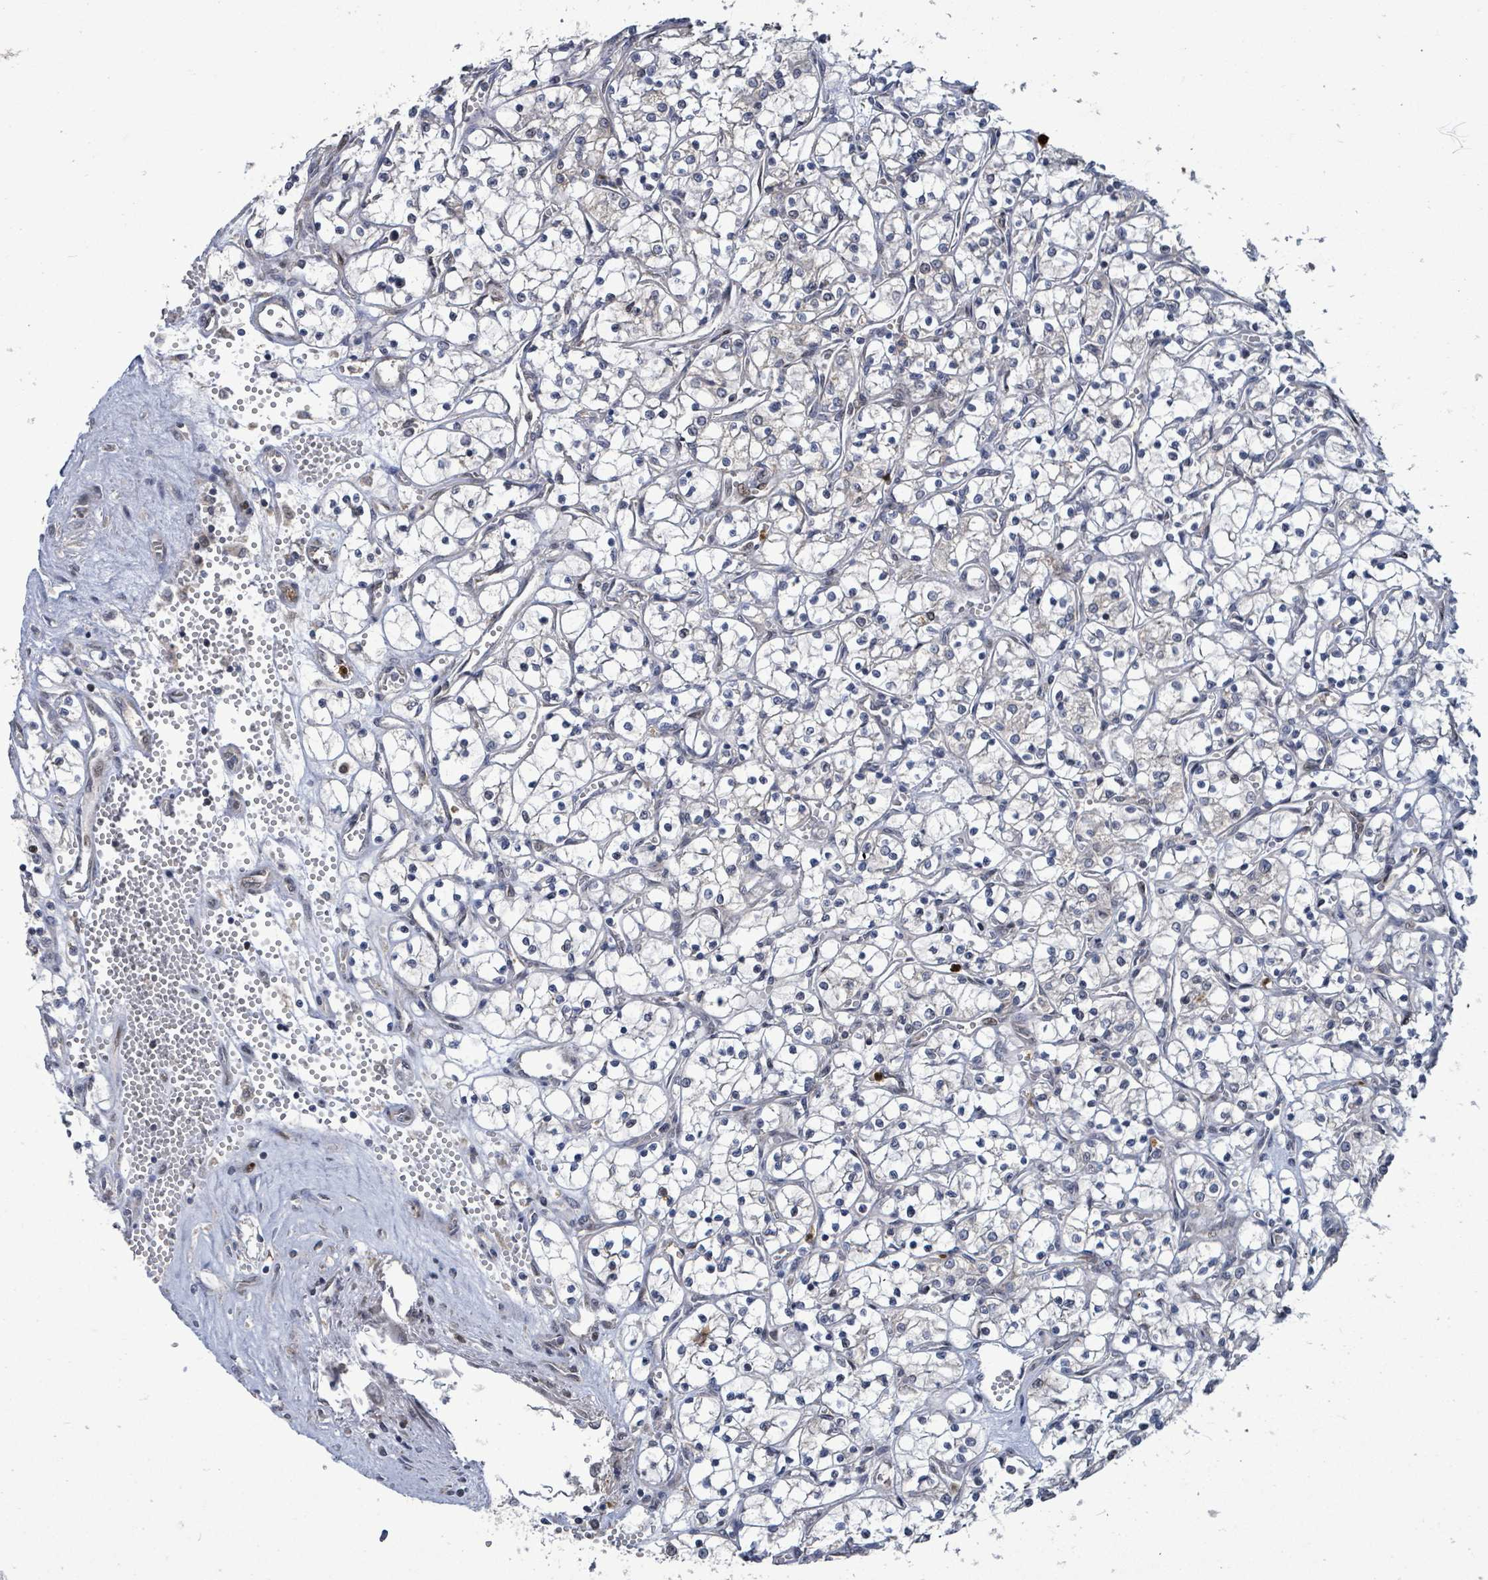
{"staining": {"intensity": "negative", "quantity": "none", "location": "none"}, "tissue": "renal cancer", "cell_type": "Tumor cells", "image_type": "cancer", "snomed": [{"axis": "morphology", "description": "Adenocarcinoma, NOS"}, {"axis": "topography", "description": "Kidney"}], "caption": "Immunohistochemistry histopathology image of human renal adenocarcinoma stained for a protein (brown), which reveals no staining in tumor cells.", "gene": "COQ6", "patient": {"sex": "female", "age": 69}}